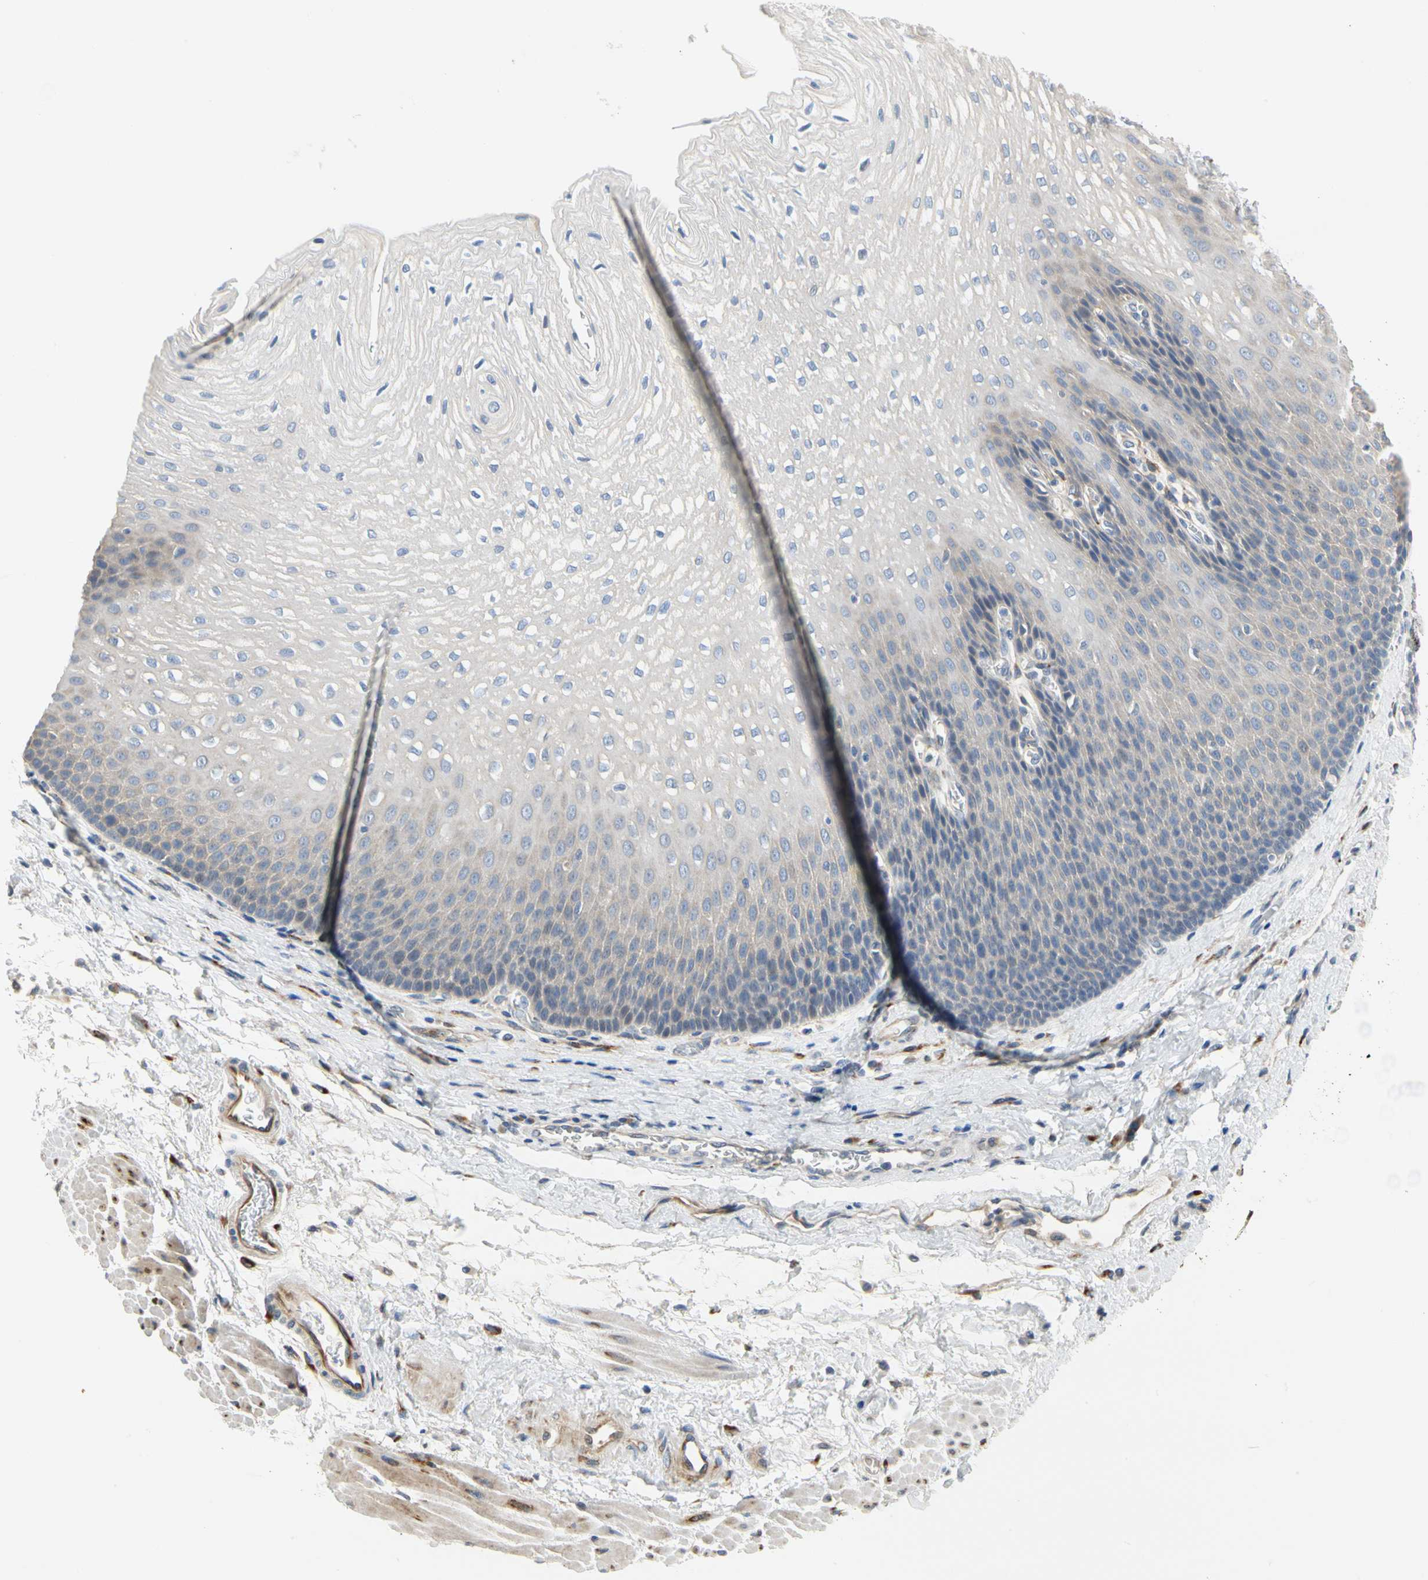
{"staining": {"intensity": "weak", "quantity": "<25%", "location": "cytoplasmic/membranous"}, "tissue": "esophagus", "cell_type": "Squamous epithelial cells", "image_type": "normal", "snomed": [{"axis": "morphology", "description": "Normal tissue, NOS"}, {"axis": "topography", "description": "Esophagus"}], "caption": "DAB (3,3'-diaminobenzidine) immunohistochemical staining of benign human esophagus reveals no significant expression in squamous epithelial cells.", "gene": "ZNF236", "patient": {"sex": "male", "age": 48}}